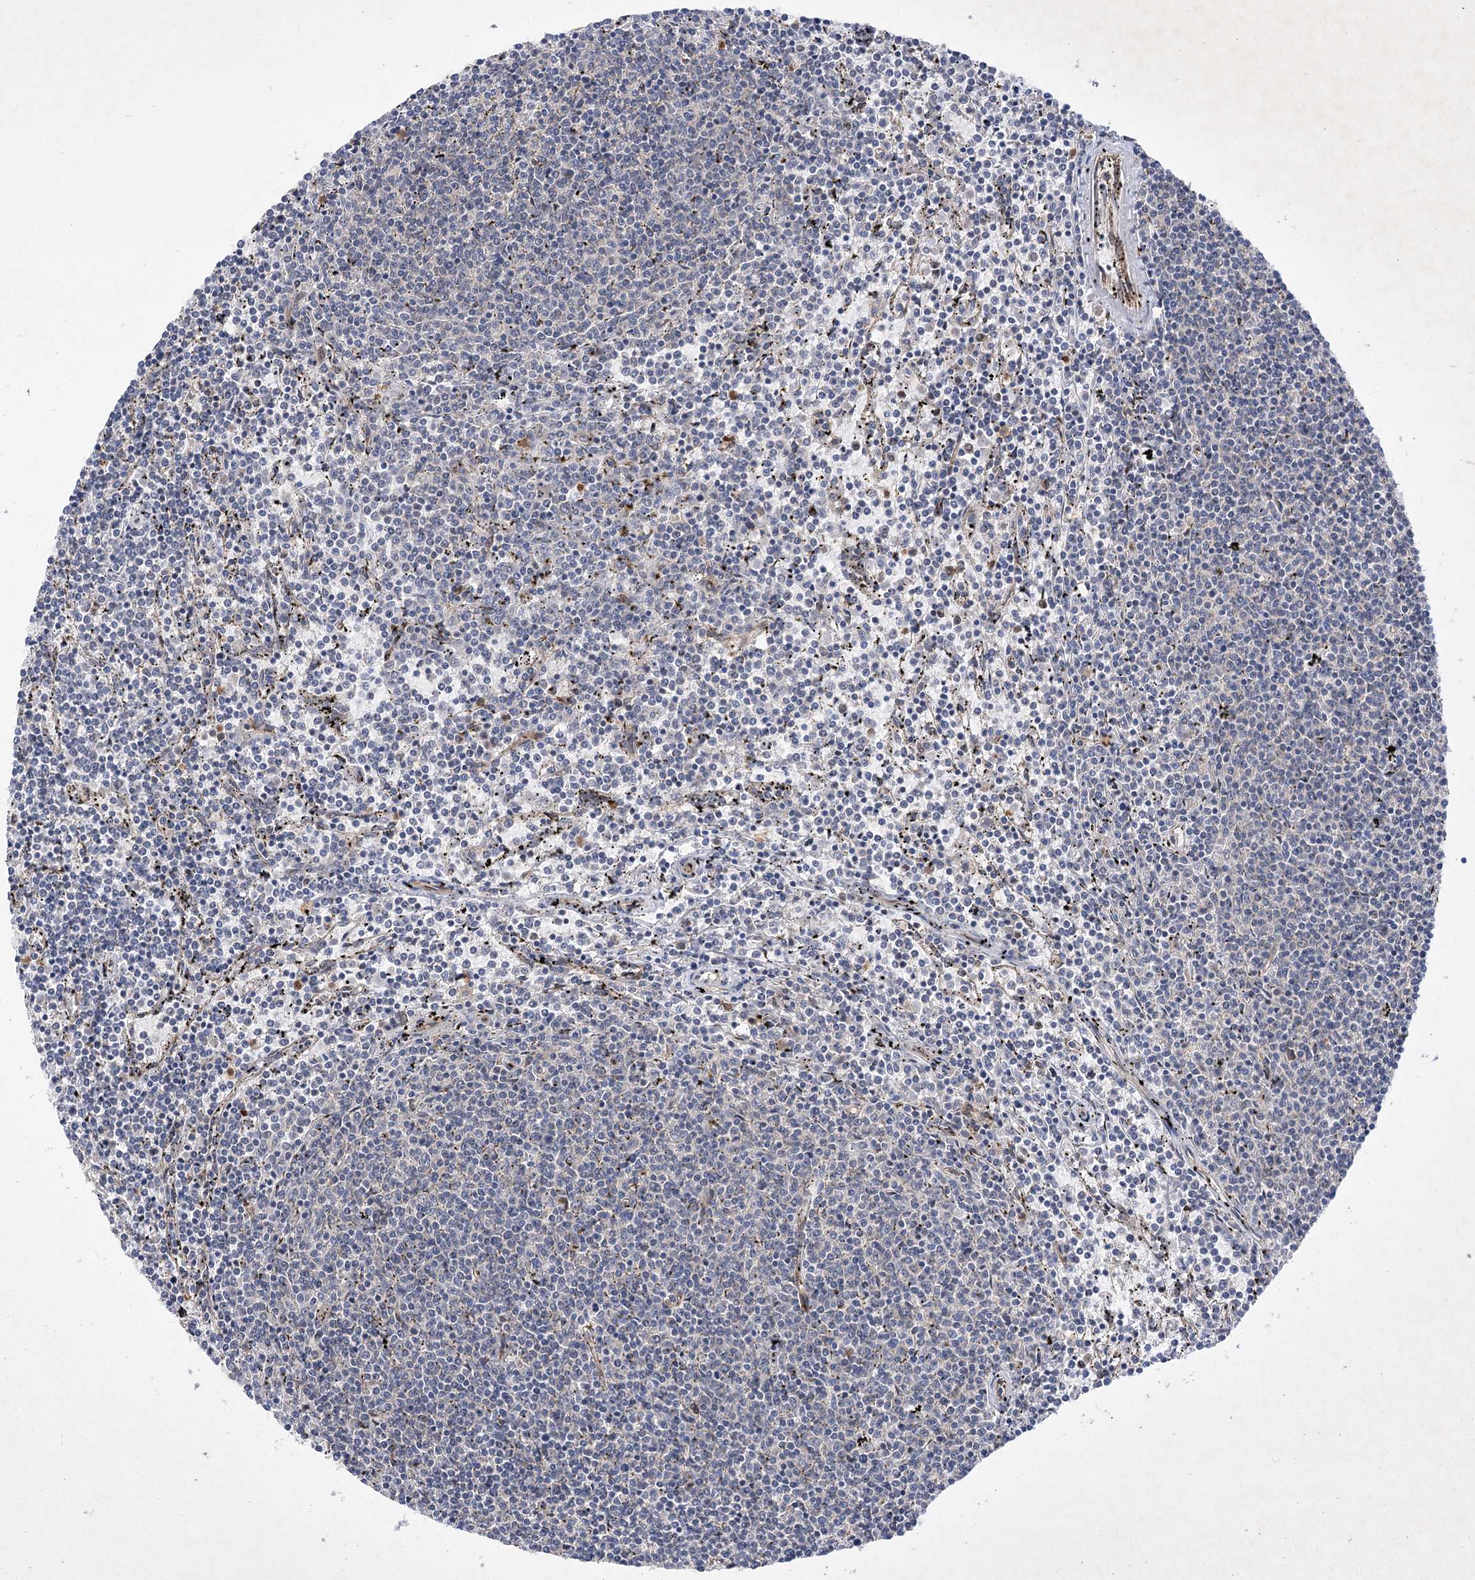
{"staining": {"intensity": "negative", "quantity": "none", "location": "none"}, "tissue": "lymphoma", "cell_type": "Tumor cells", "image_type": "cancer", "snomed": [{"axis": "morphology", "description": "Malignant lymphoma, non-Hodgkin's type, Low grade"}, {"axis": "topography", "description": "Spleen"}], "caption": "IHC micrograph of neoplastic tissue: human low-grade malignant lymphoma, non-Hodgkin's type stained with DAB (3,3'-diaminobenzidine) exhibits no significant protein positivity in tumor cells. The staining is performed using DAB (3,3'-diaminobenzidine) brown chromogen with nuclei counter-stained in using hematoxylin.", "gene": "ARHGAP31", "patient": {"sex": "female", "age": 50}}